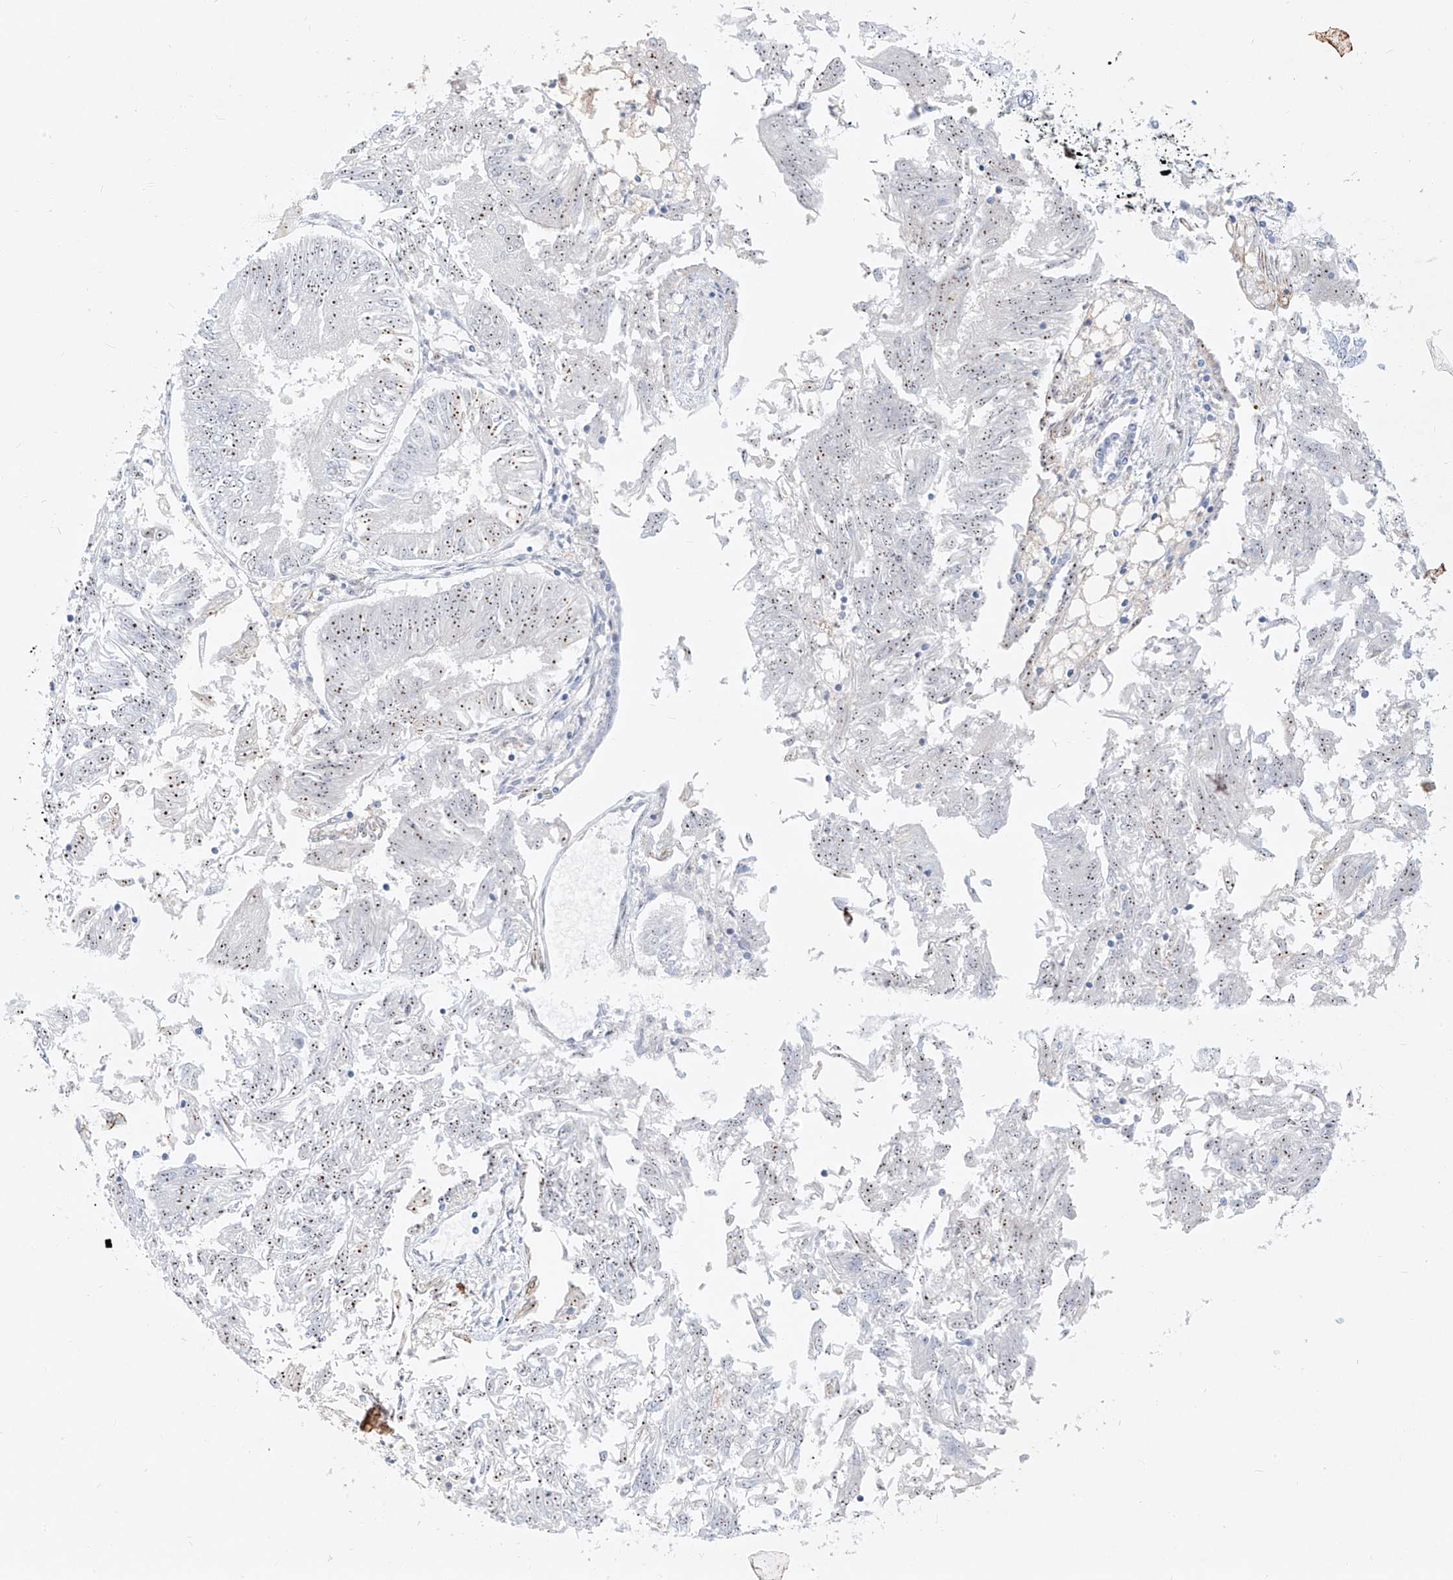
{"staining": {"intensity": "moderate", "quantity": "25%-75%", "location": "nuclear"}, "tissue": "endometrial cancer", "cell_type": "Tumor cells", "image_type": "cancer", "snomed": [{"axis": "morphology", "description": "Adenocarcinoma, NOS"}, {"axis": "topography", "description": "Endometrium"}], "caption": "Moderate nuclear positivity for a protein is seen in about 25%-75% of tumor cells of endometrial cancer using IHC.", "gene": "SNU13", "patient": {"sex": "female", "age": 58}}